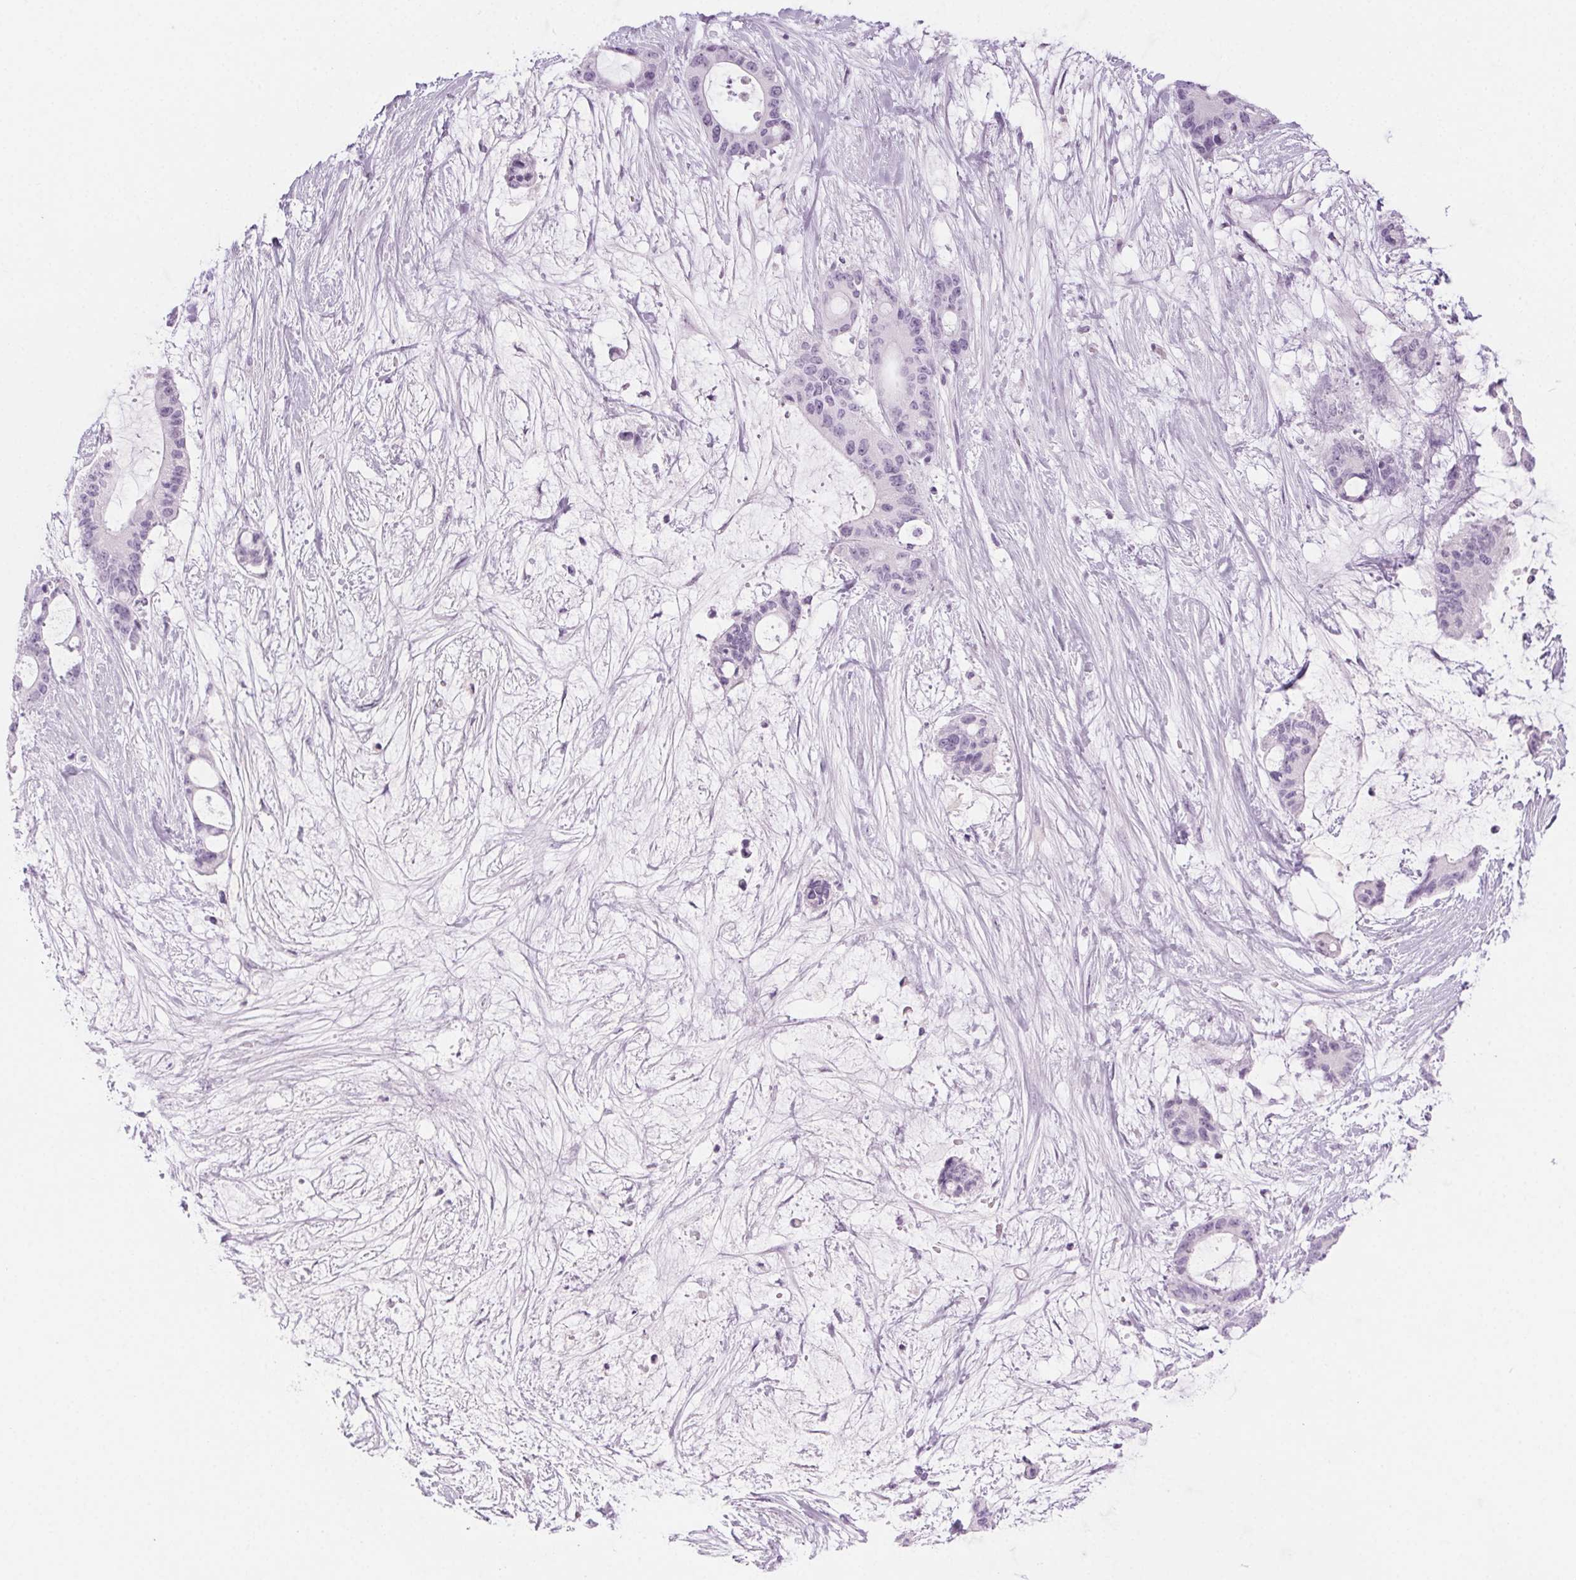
{"staining": {"intensity": "negative", "quantity": "none", "location": "none"}, "tissue": "liver cancer", "cell_type": "Tumor cells", "image_type": "cancer", "snomed": [{"axis": "morphology", "description": "Normal tissue, NOS"}, {"axis": "morphology", "description": "Cholangiocarcinoma"}, {"axis": "topography", "description": "Liver"}, {"axis": "topography", "description": "Peripheral nerve tissue"}], "caption": "There is no significant expression in tumor cells of cholangiocarcinoma (liver).", "gene": "LRP2", "patient": {"sex": "female", "age": 73}}